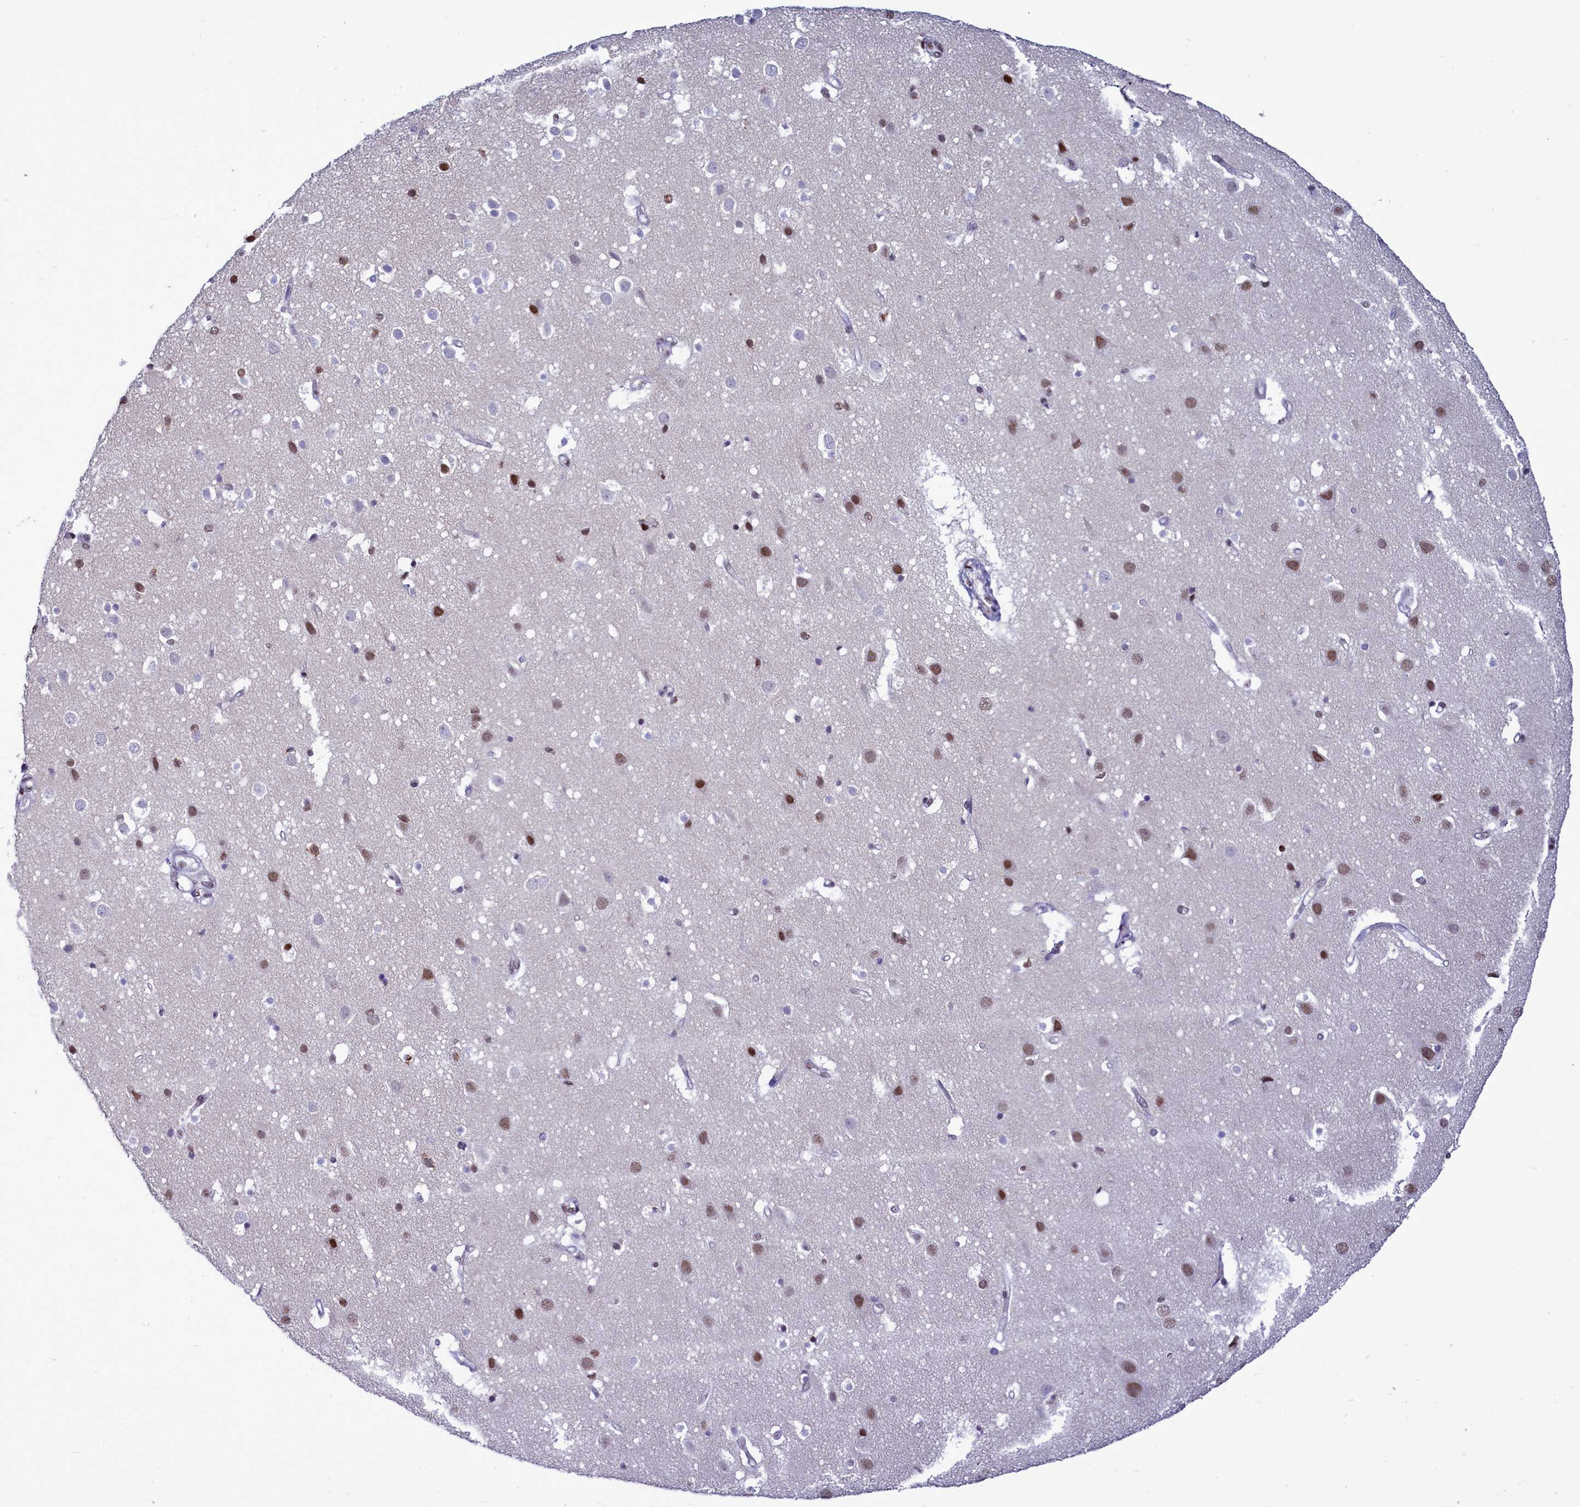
{"staining": {"intensity": "negative", "quantity": "none", "location": "none"}, "tissue": "cerebral cortex", "cell_type": "Endothelial cells", "image_type": "normal", "snomed": [{"axis": "morphology", "description": "Normal tissue, NOS"}, {"axis": "topography", "description": "Cerebral cortex"}], "caption": "Human cerebral cortex stained for a protein using immunohistochemistry (IHC) exhibits no positivity in endothelial cells.", "gene": "POM121L2", "patient": {"sex": "male", "age": 54}}